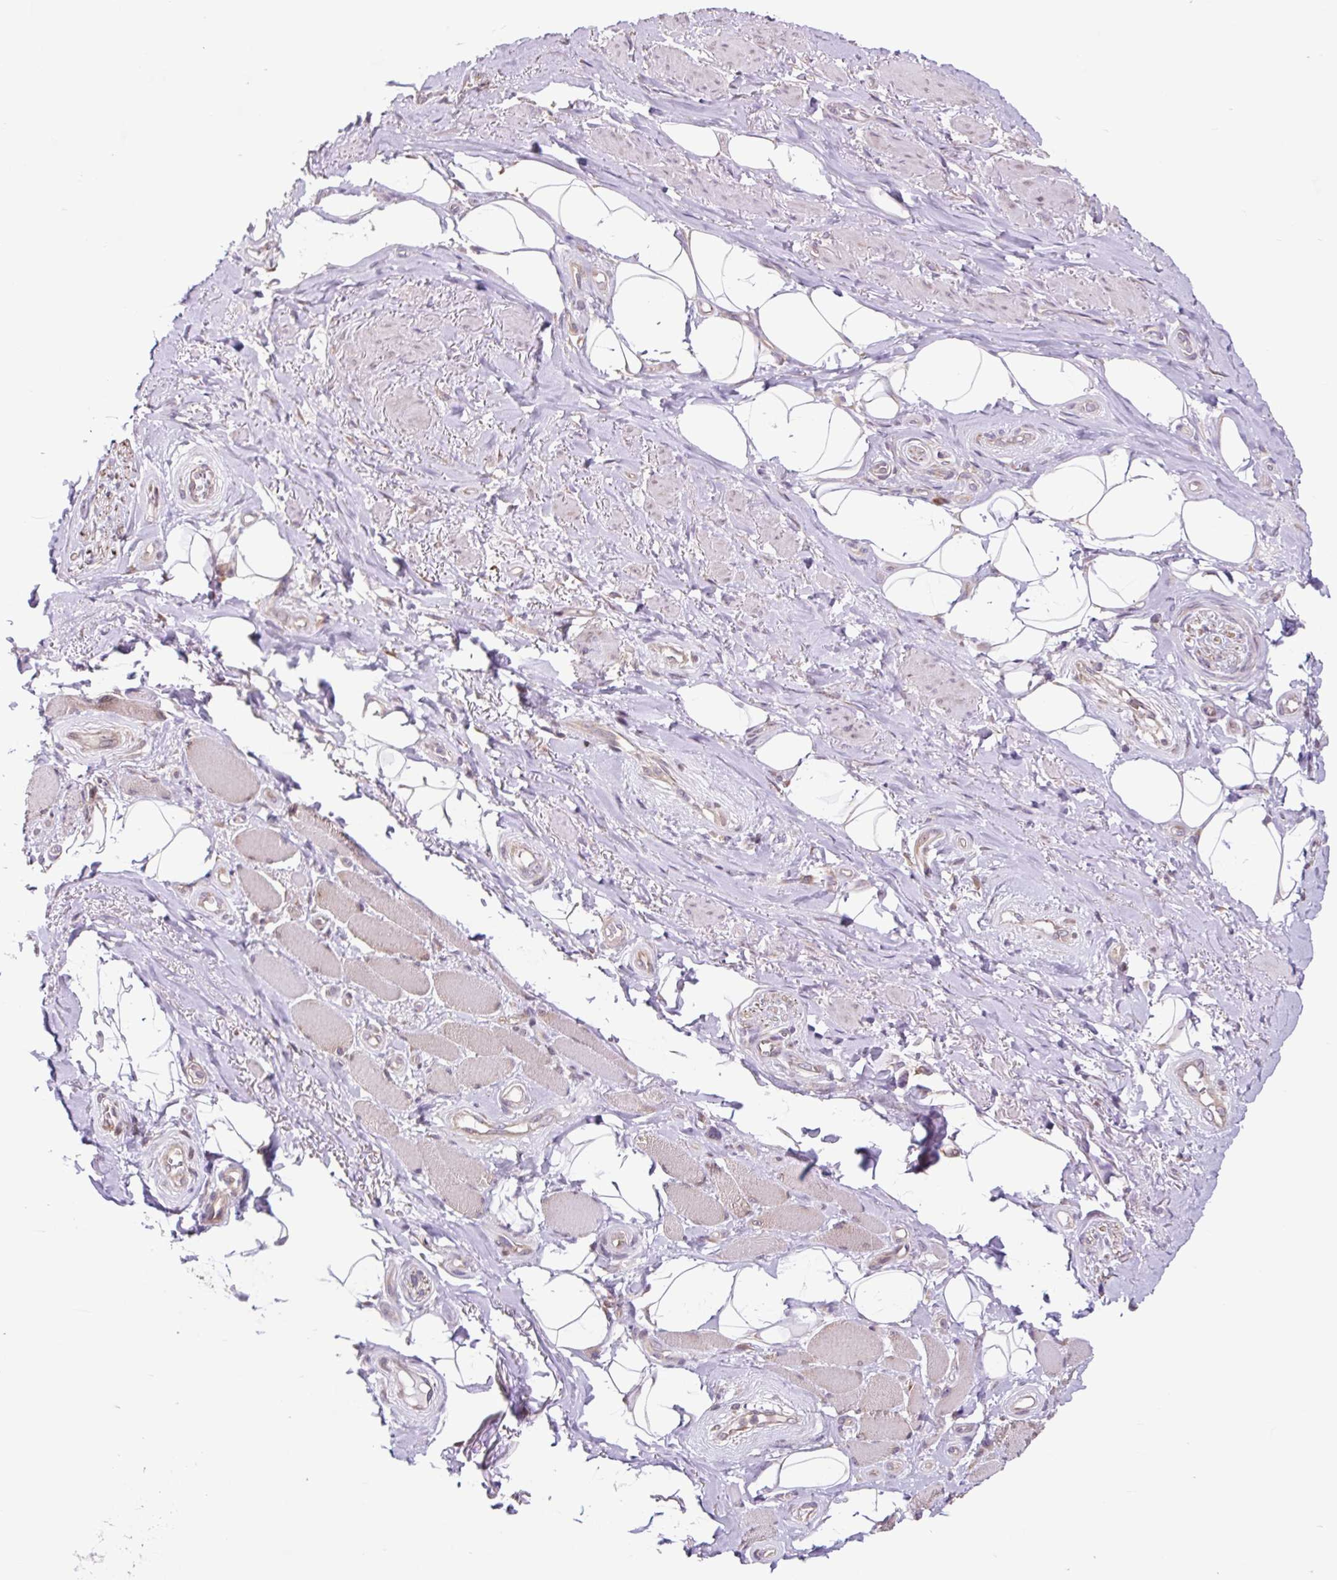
{"staining": {"intensity": "negative", "quantity": "none", "location": "none"}, "tissue": "adipose tissue", "cell_type": "Adipocytes", "image_type": "normal", "snomed": [{"axis": "morphology", "description": "Normal tissue, NOS"}, {"axis": "topography", "description": "Anal"}, {"axis": "topography", "description": "Peripheral nerve tissue"}], "caption": "Immunohistochemistry of normal human adipose tissue displays no staining in adipocytes. (DAB immunohistochemistry (IHC), high magnification).", "gene": "HFE", "patient": {"sex": "male", "age": 53}}